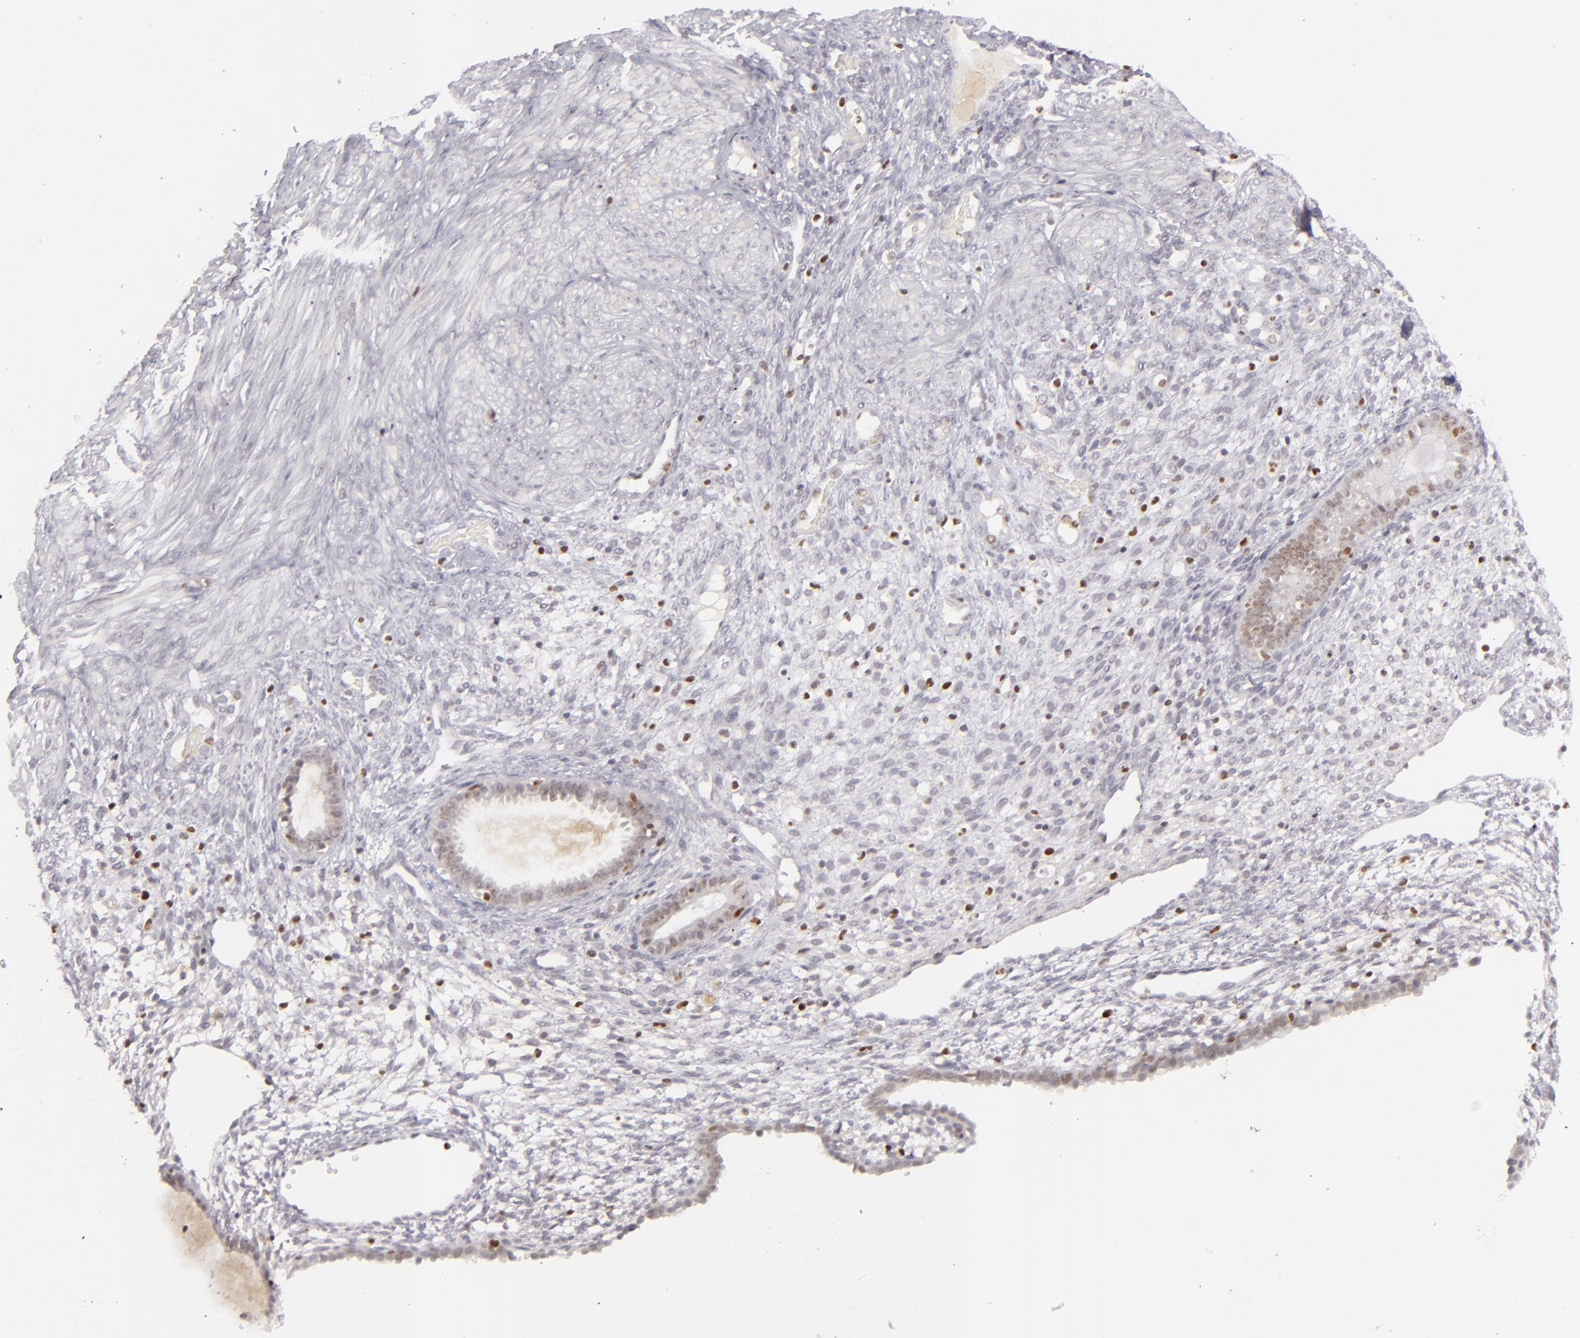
{"staining": {"intensity": "negative", "quantity": "none", "location": "none"}, "tissue": "endometrium", "cell_type": "Cells in endometrial stroma", "image_type": "normal", "snomed": [{"axis": "morphology", "description": "Normal tissue, NOS"}, {"axis": "topography", "description": "Endometrium"}], "caption": "A high-resolution photomicrograph shows IHC staining of benign endometrium, which demonstrates no significant positivity in cells in endometrial stroma. Nuclei are stained in blue.", "gene": "FEN1", "patient": {"sex": "female", "age": 72}}